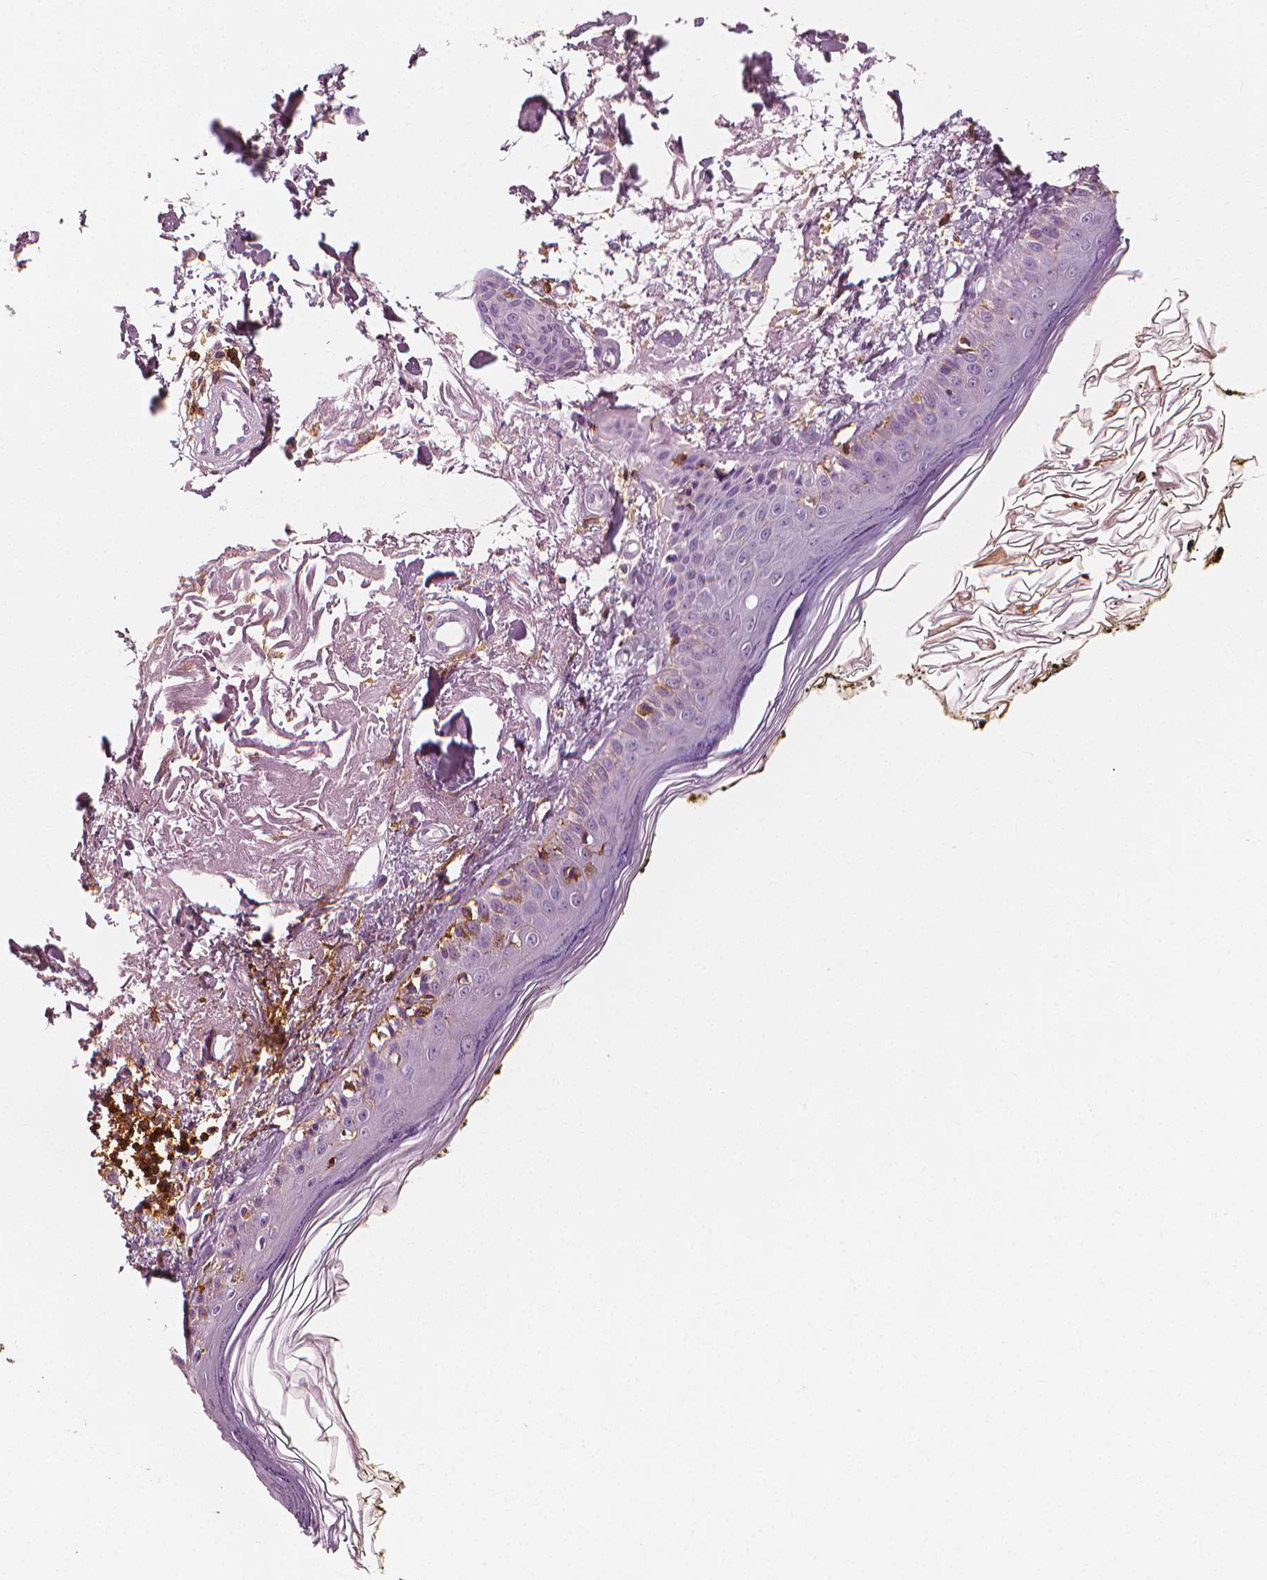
{"staining": {"intensity": "negative", "quantity": "none", "location": "none"}, "tissue": "skin", "cell_type": "Fibroblasts", "image_type": "normal", "snomed": [{"axis": "morphology", "description": "Normal tissue, NOS"}, {"axis": "topography", "description": "Skin"}], "caption": "The histopathology image exhibits no significant staining in fibroblasts of skin. (DAB IHC with hematoxylin counter stain).", "gene": "PTPRC", "patient": {"sex": "male", "age": 76}}